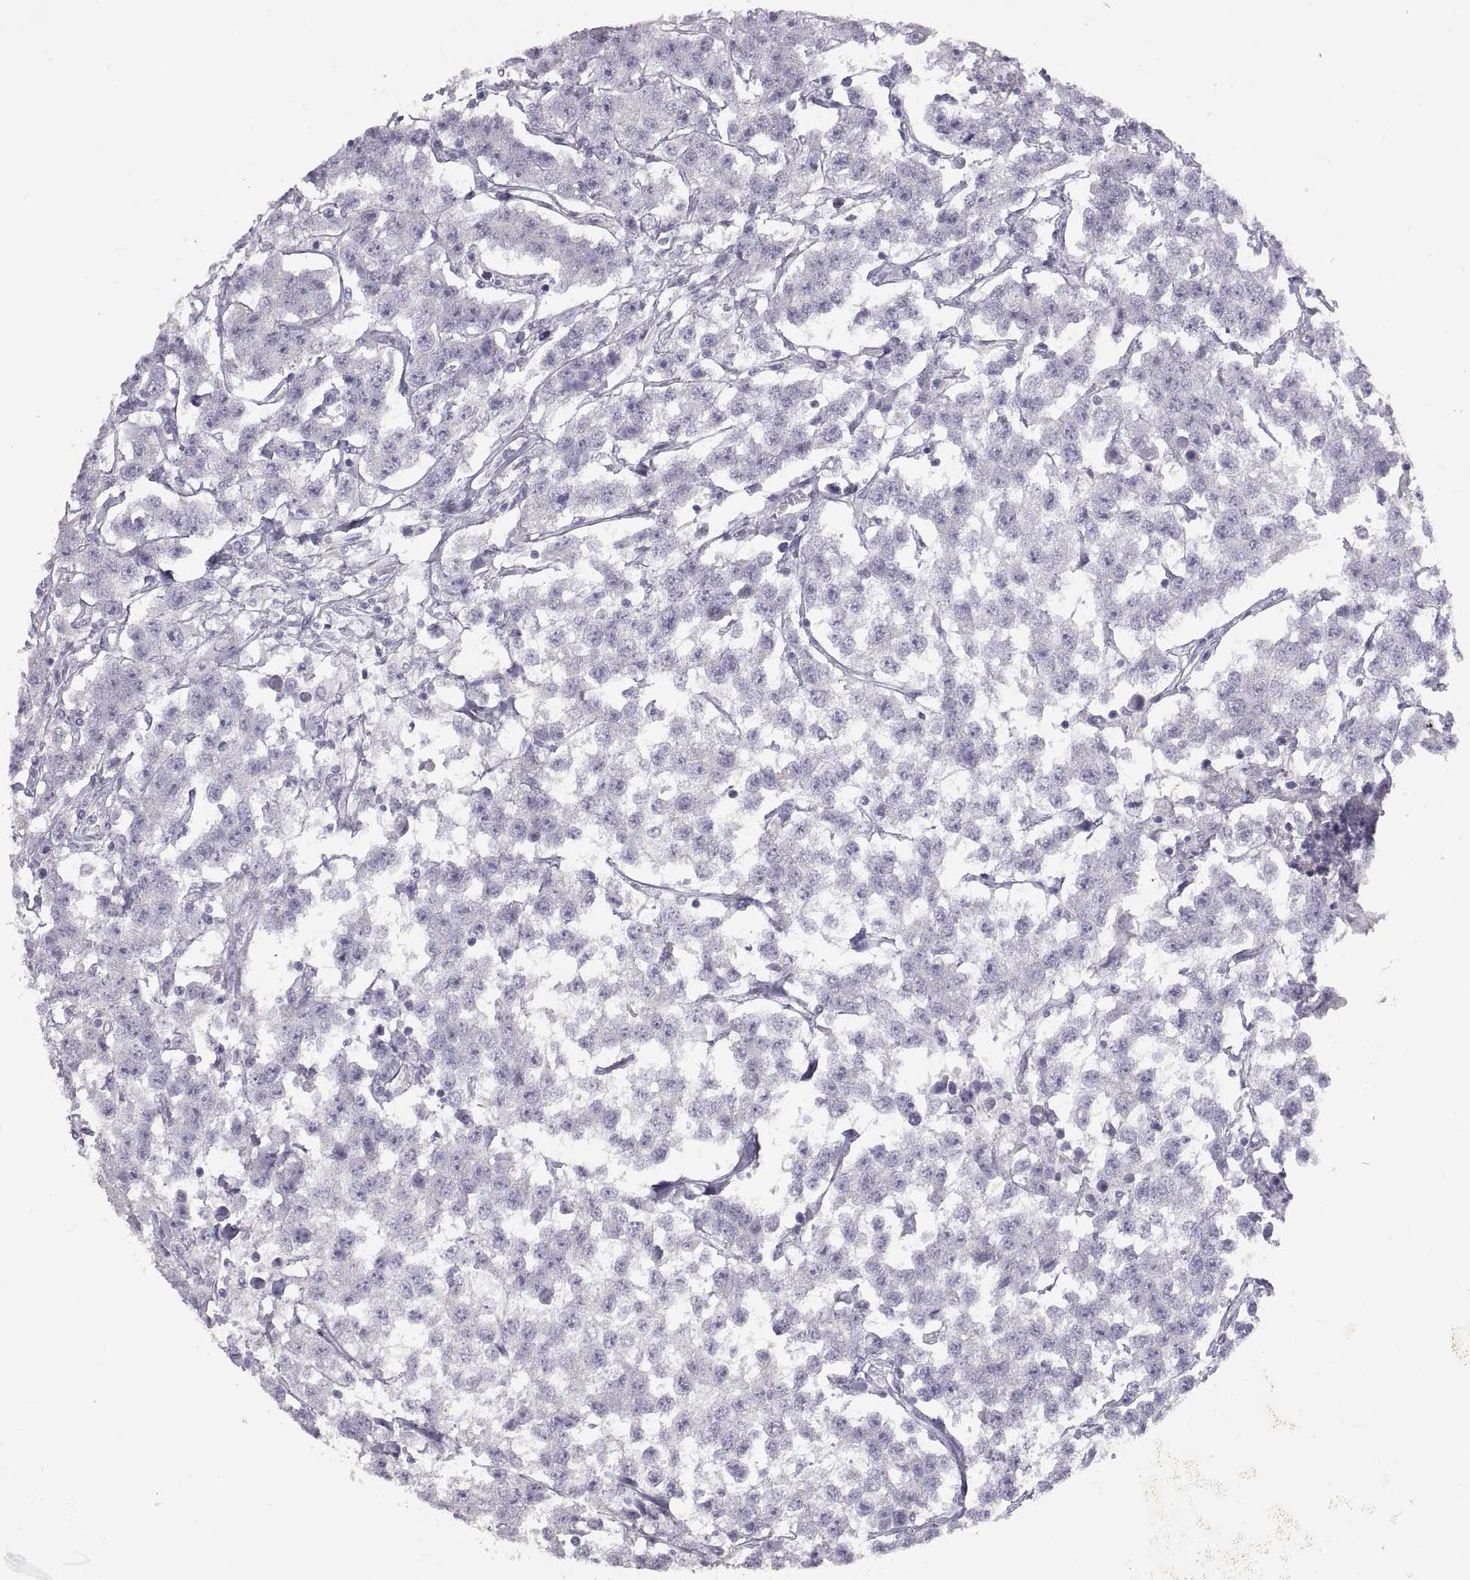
{"staining": {"intensity": "negative", "quantity": "none", "location": "none"}, "tissue": "testis cancer", "cell_type": "Tumor cells", "image_type": "cancer", "snomed": [{"axis": "morphology", "description": "Seminoma, NOS"}, {"axis": "topography", "description": "Testis"}], "caption": "Testis cancer (seminoma) was stained to show a protein in brown. There is no significant positivity in tumor cells.", "gene": "WBP2NL", "patient": {"sex": "male", "age": 59}}